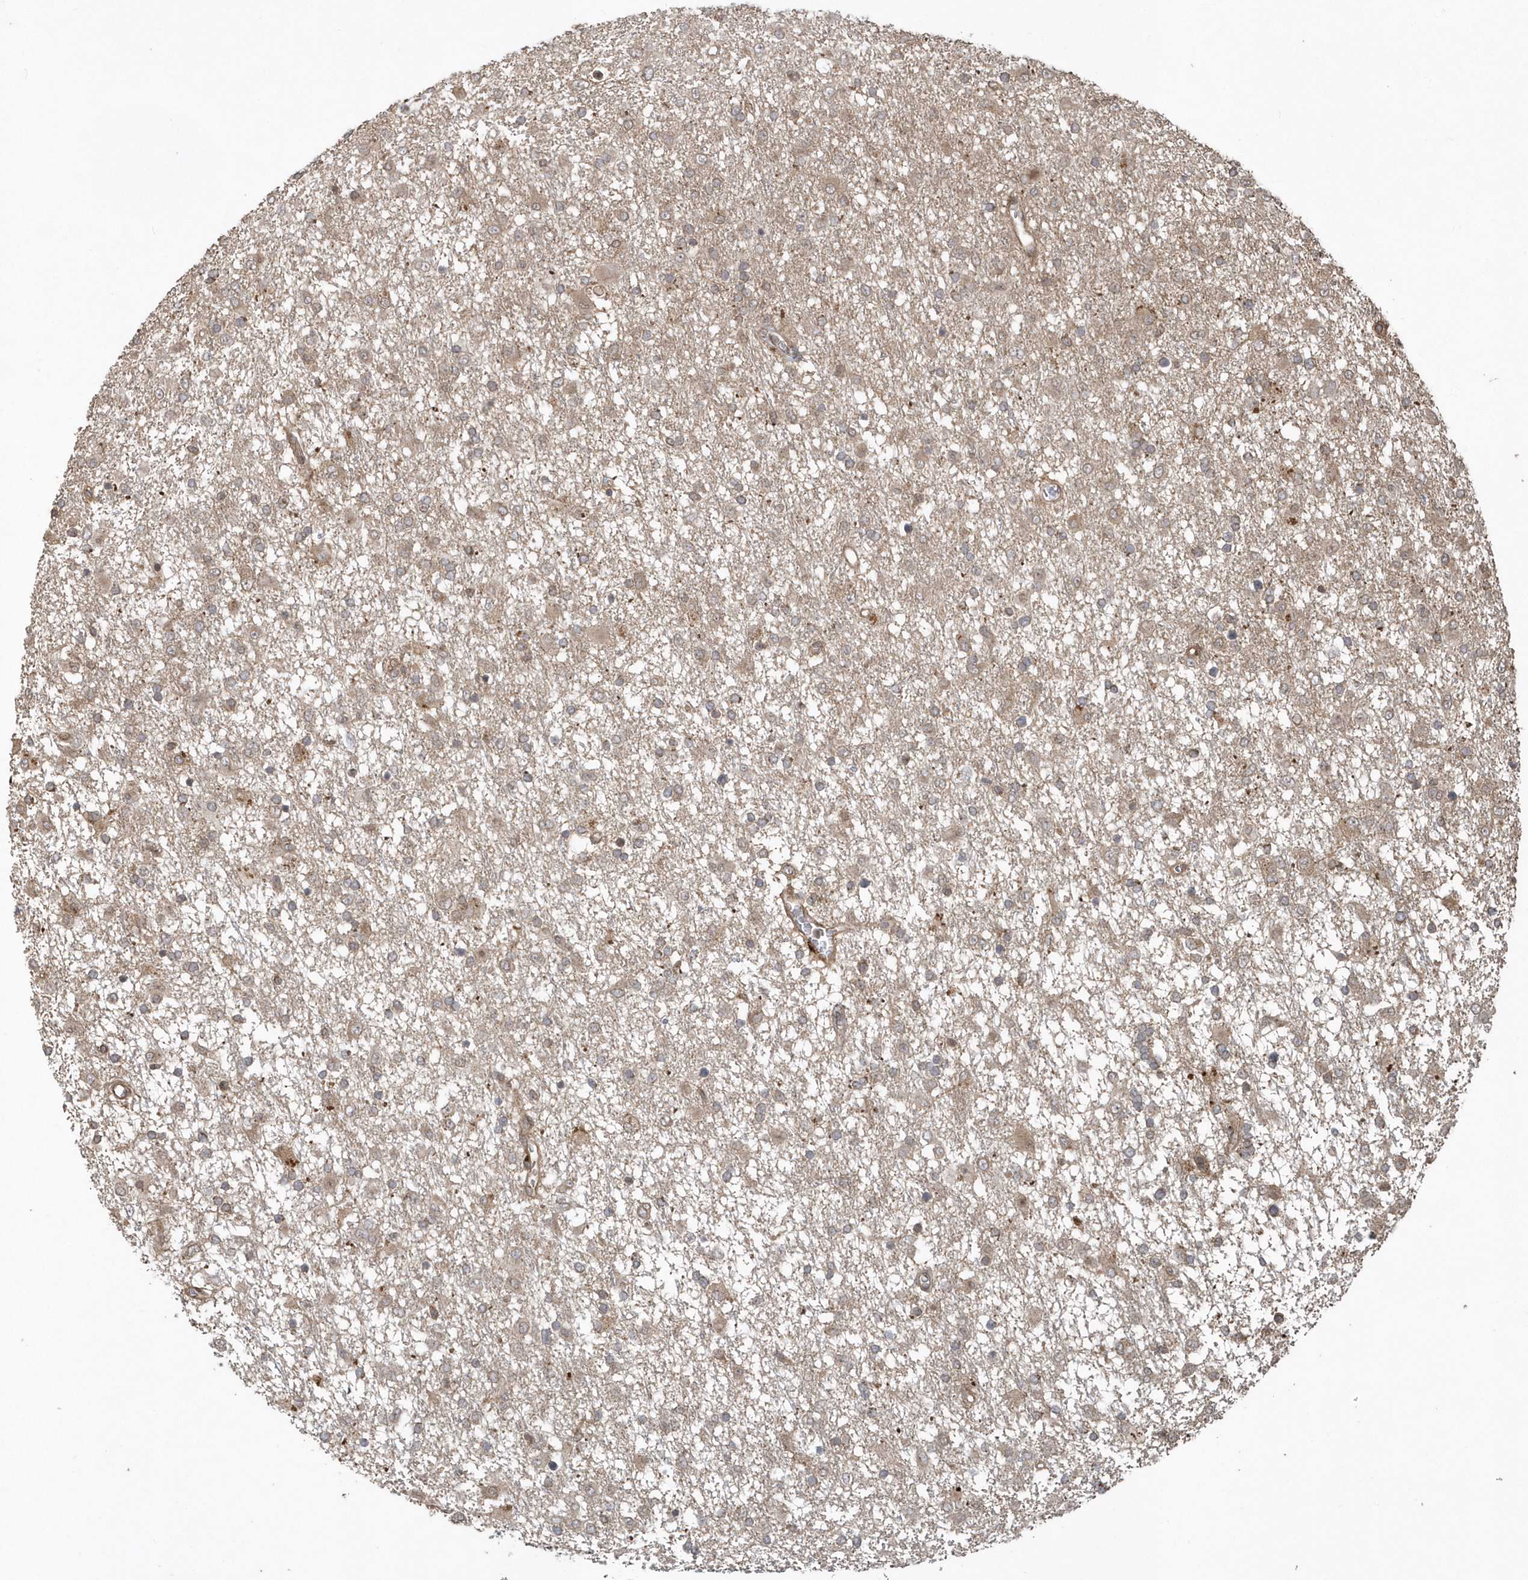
{"staining": {"intensity": "weak", "quantity": "25%-75%", "location": "cytoplasmic/membranous"}, "tissue": "glioma", "cell_type": "Tumor cells", "image_type": "cancer", "snomed": [{"axis": "morphology", "description": "Glioma, malignant, Low grade"}, {"axis": "topography", "description": "Brain"}], "caption": "Brown immunohistochemical staining in malignant glioma (low-grade) displays weak cytoplasmic/membranous expression in about 25%-75% of tumor cells.", "gene": "HERPUD1", "patient": {"sex": "male", "age": 65}}